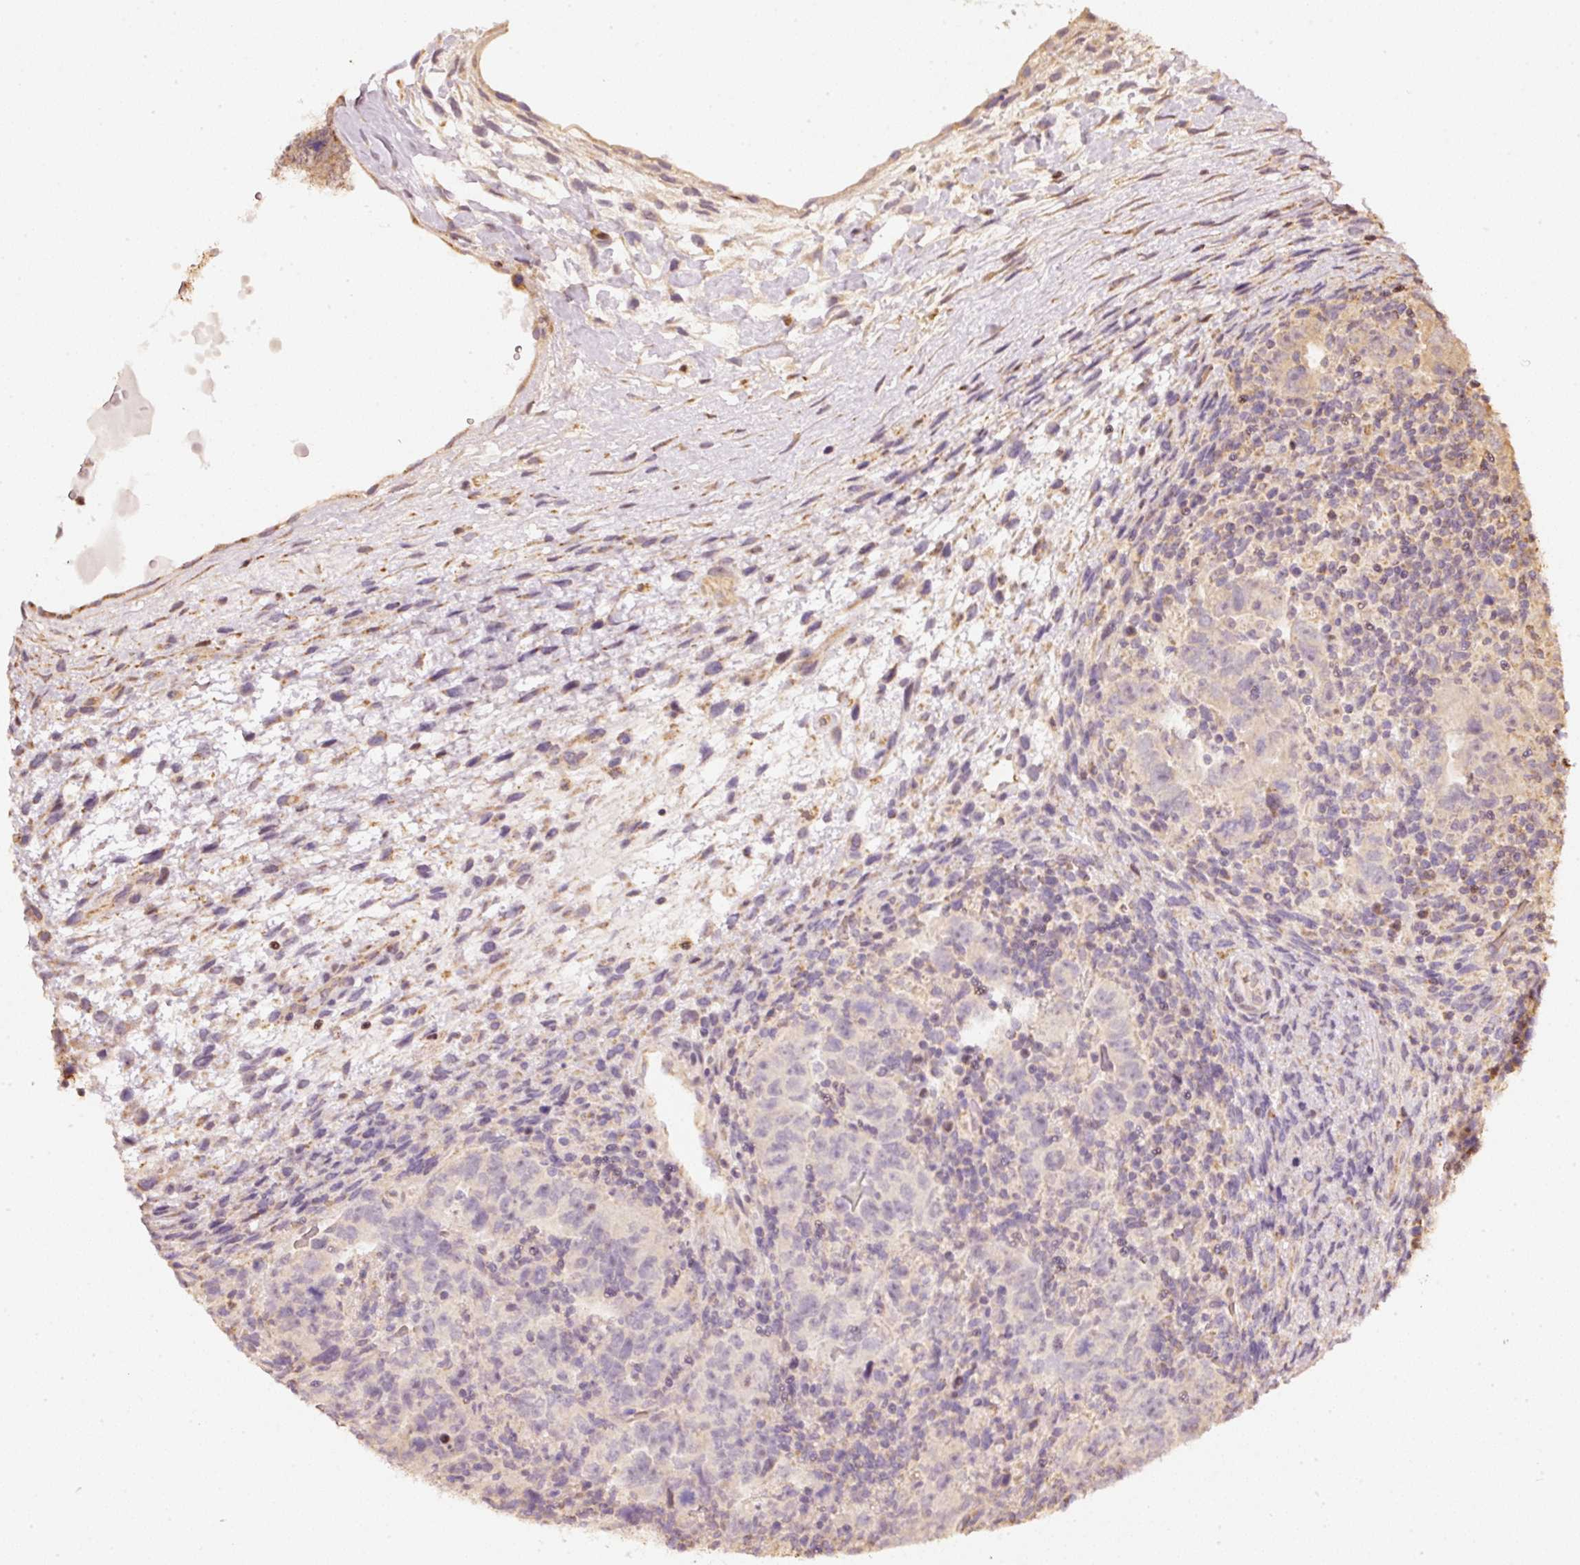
{"staining": {"intensity": "negative", "quantity": "none", "location": "none"}, "tissue": "testis cancer", "cell_type": "Tumor cells", "image_type": "cancer", "snomed": [{"axis": "morphology", "description": "Carcinoma, Embryonal, NOS"}, {"axis": "topography", "description": "Testis"}], "caption": "This is an immunohistochemistry (IHC) micrograph of human embryonal carcinoma (testis). There is no staining in tumor cells.", "gene": "RAB35", "patient": {"sex": "male", "age": 24}}